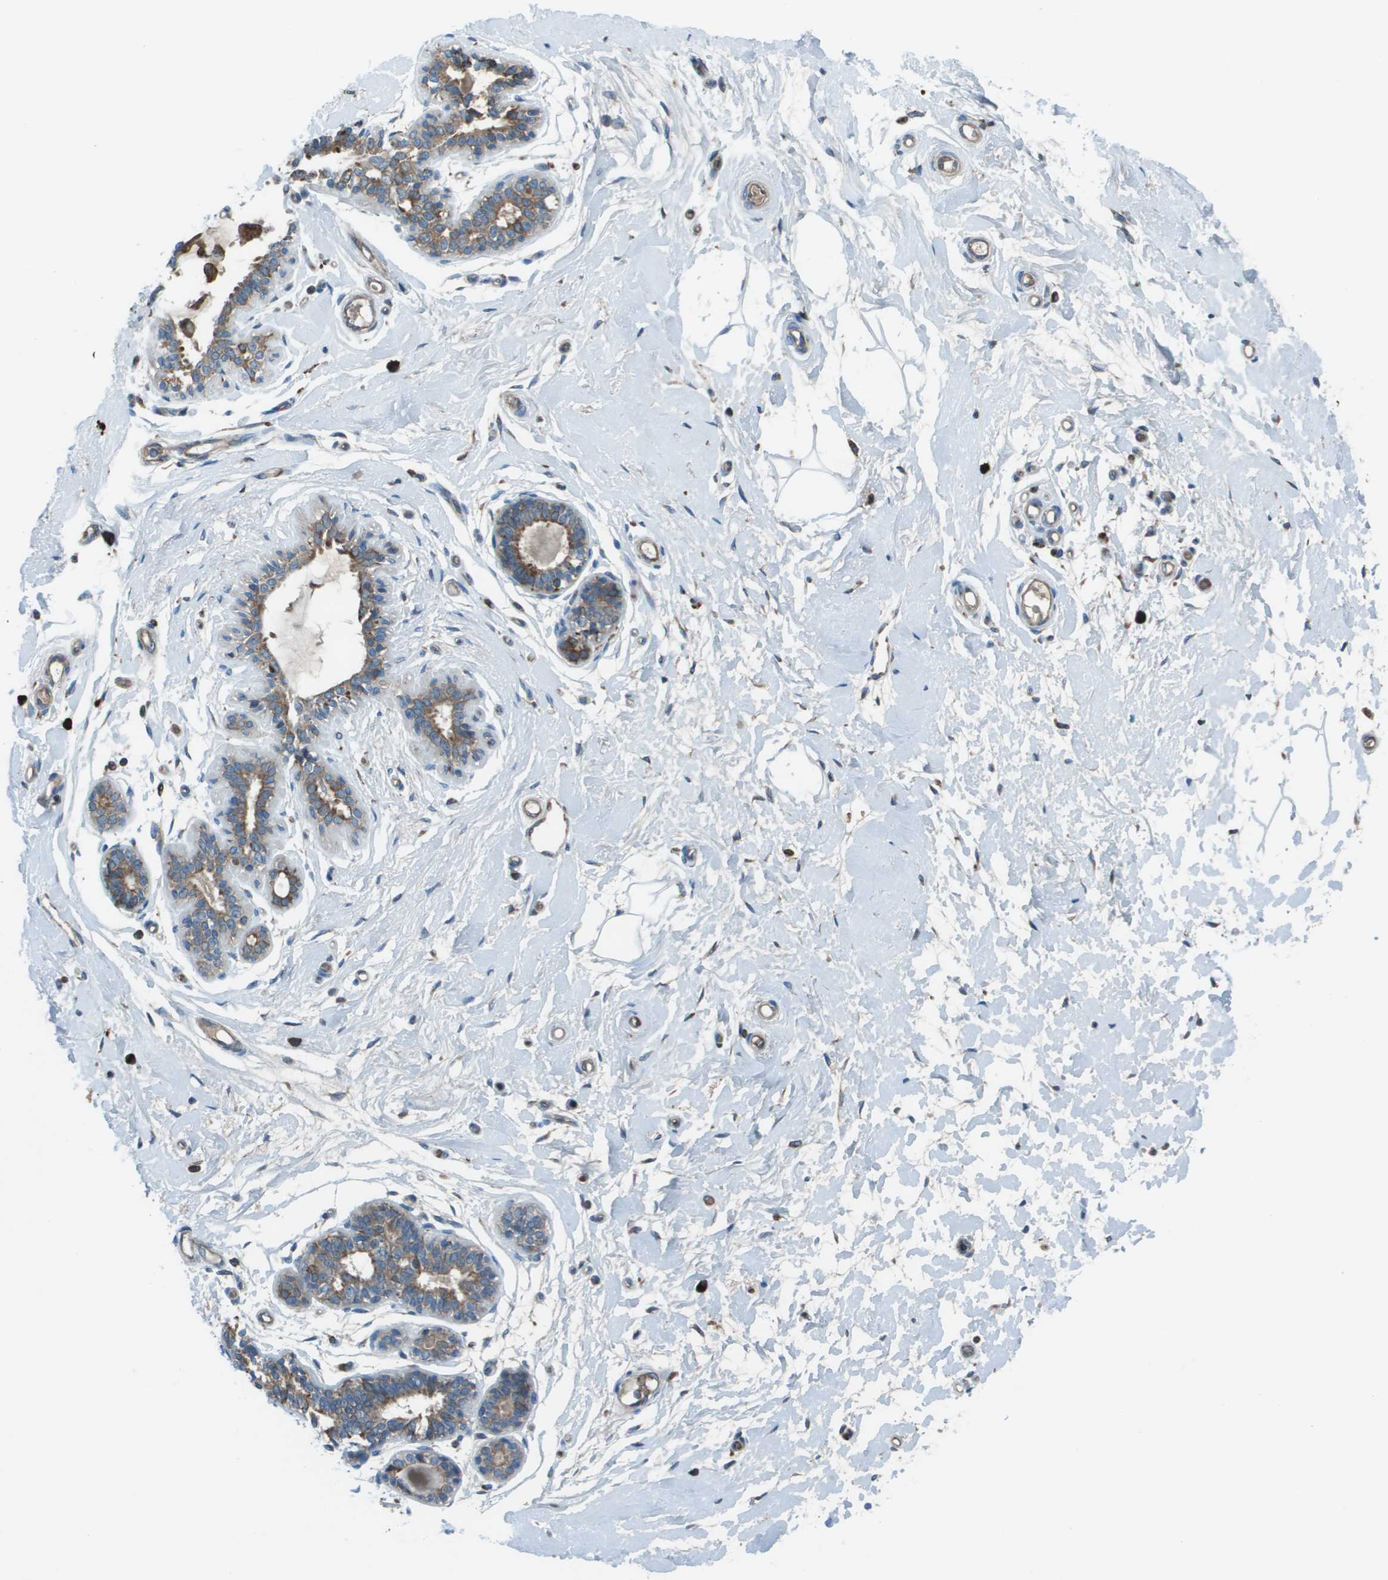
{"staining": {"intensity": "negative", "quantity": "none", "location": "none"}, "tissue": "breast", "cell_type": "Adipocytes", "image_type": "normal", "snomed": [{"axis": "morphology", "description": "Normal tissue, NOS"}, {"axis": "morphology", "description": "Lobular carcinoma"}, {"axis": "topography", "description": "Breast"}], "caption": "IHC of unremarkable human breast shows no positivity in adipocytes. (Stains: DAB immunohistochemistry (IHC) with hematoxylin counter stain, Microscopy: brightfield microscopy at high magnification).", "gene": "UTS2", "patient": {"sex": "female", "age": 59}}